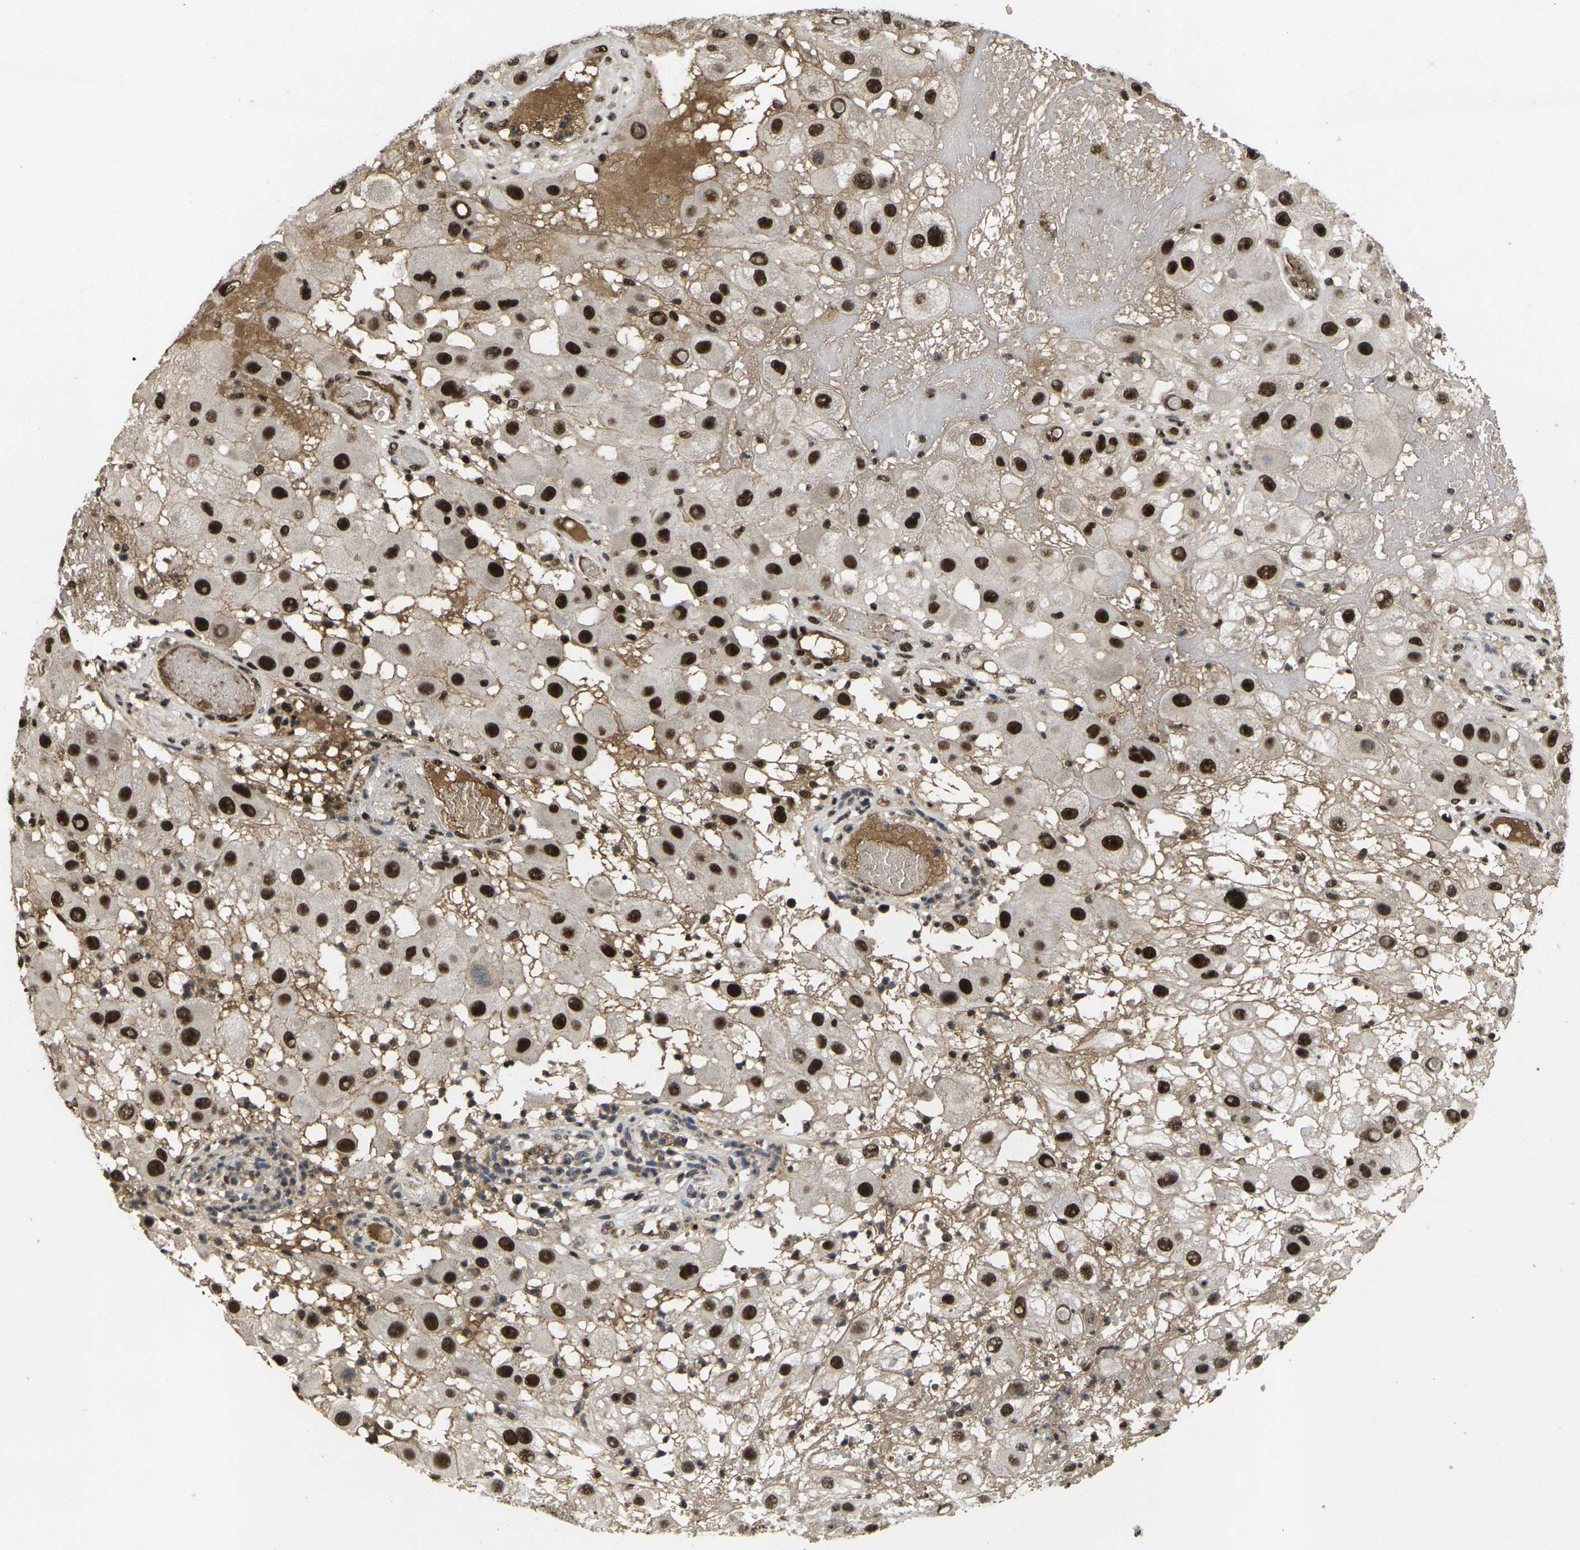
{"staining": {"intensity": "strong", "quantity": ">75%", "location": "nuclear"}, "tissue": "melanoma", "cell_type": "Tumor cells", "image_type": "cancer", "snomed": [{"axis": "morphology", "description": "Malignant melanoma, NOS"}, {"axis": "topography", "description": "Skin"}], "caption": "A high amount of strong nuclear positivity is identified in approximately >75% of tumor cells in malignant melanoma tissue.", "gene": "GTF2E1", "patient": {"sex": "female", "age": 81}}